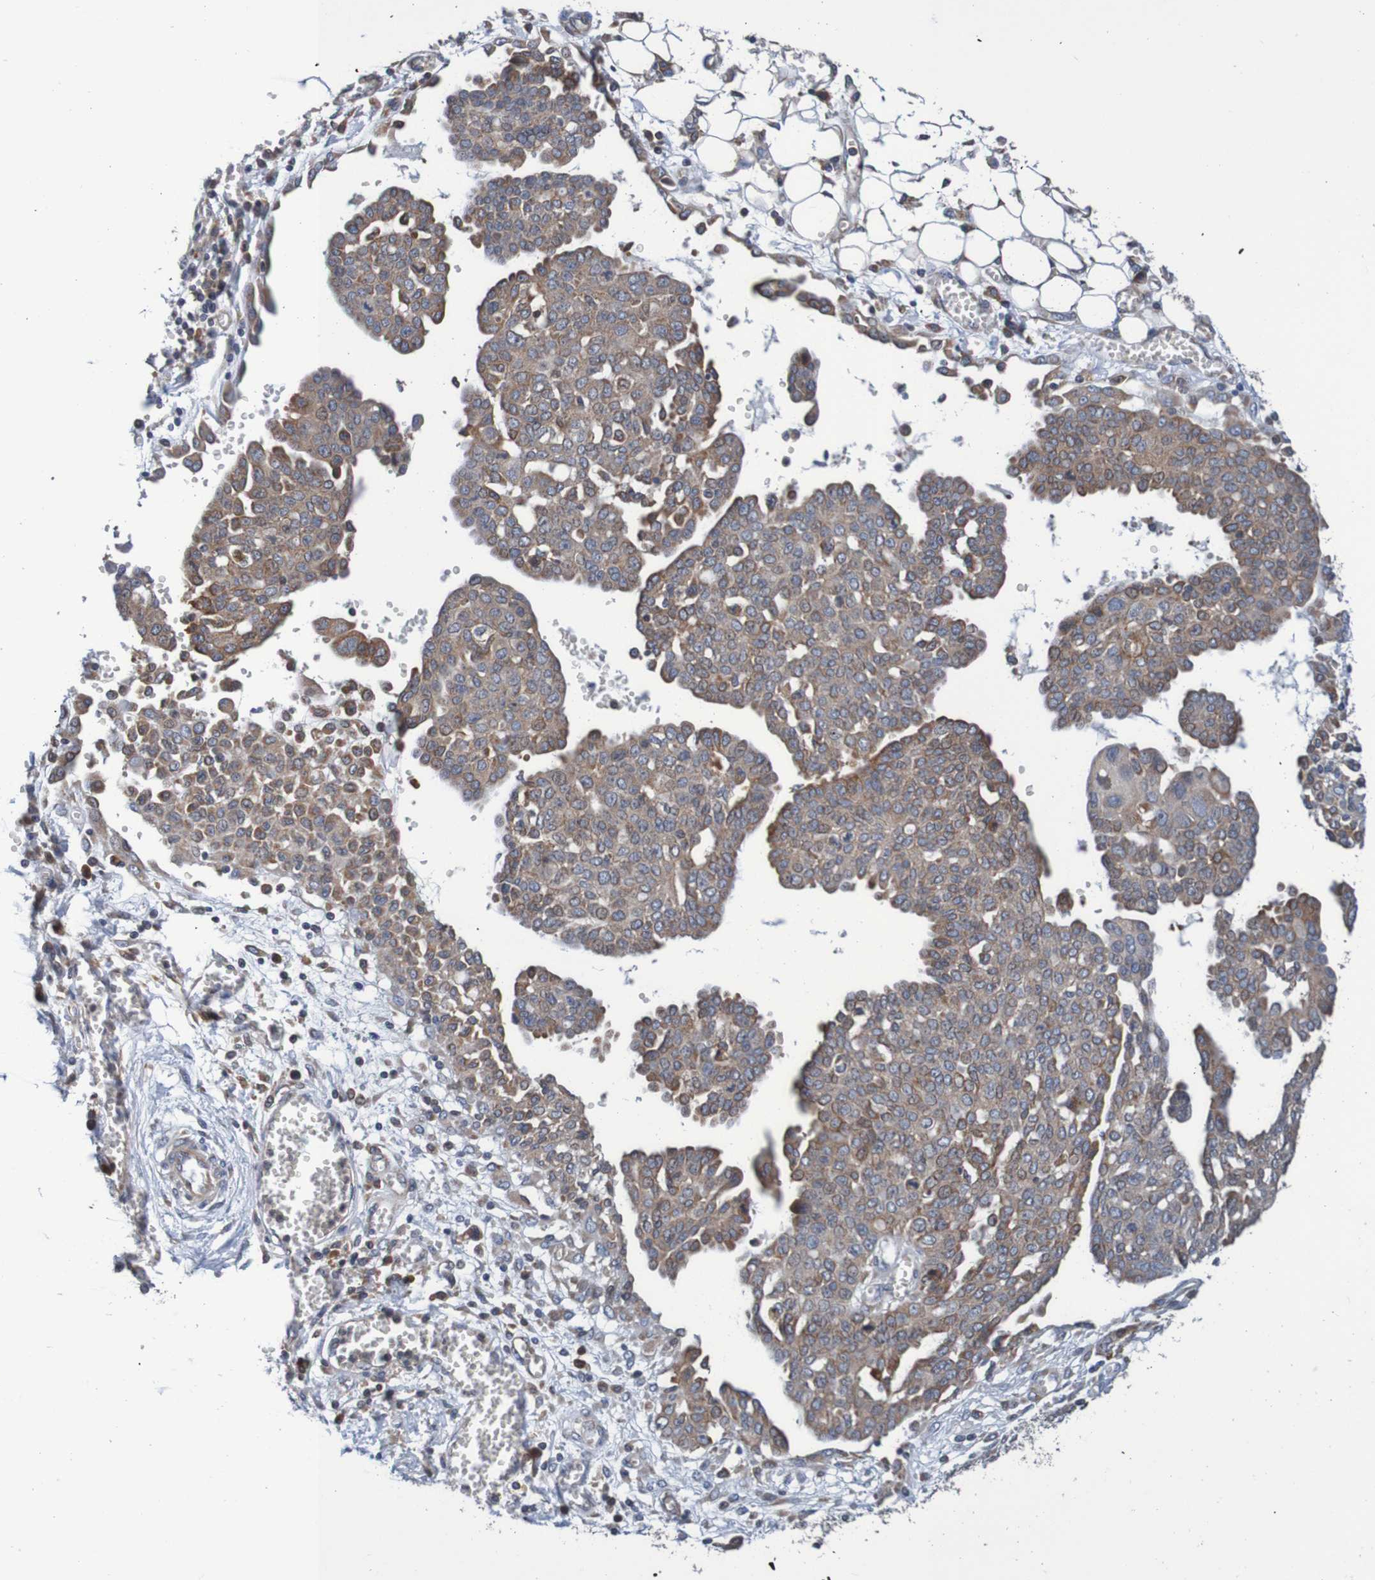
{"staining": {"intensity": "weak", "quantity": ">75%", "location": "cytoplasmic/membranous"}, "tissue": "ovarian cancer", "cell_type": "Tumor cells", "image_type": "cancer", "snomed": [{"axis": "morphology", "description": "Cystadenocarcinoma, serous, NOS"}, {"axis": "topography", "description": "Soft tissue"}, {"axis": "topography", "description": "Ovary"}], "caption": "Protein expression by IHC shows weak cytoplasmic/membranous staining in approximately >75% of tumor cells in ovarian cancer (serous cystadenocarcinoma). (IHC, brightfield microscopy, high magnification).", "gene": "FIBP", "patient": {"sex": "female", "age": 57}}